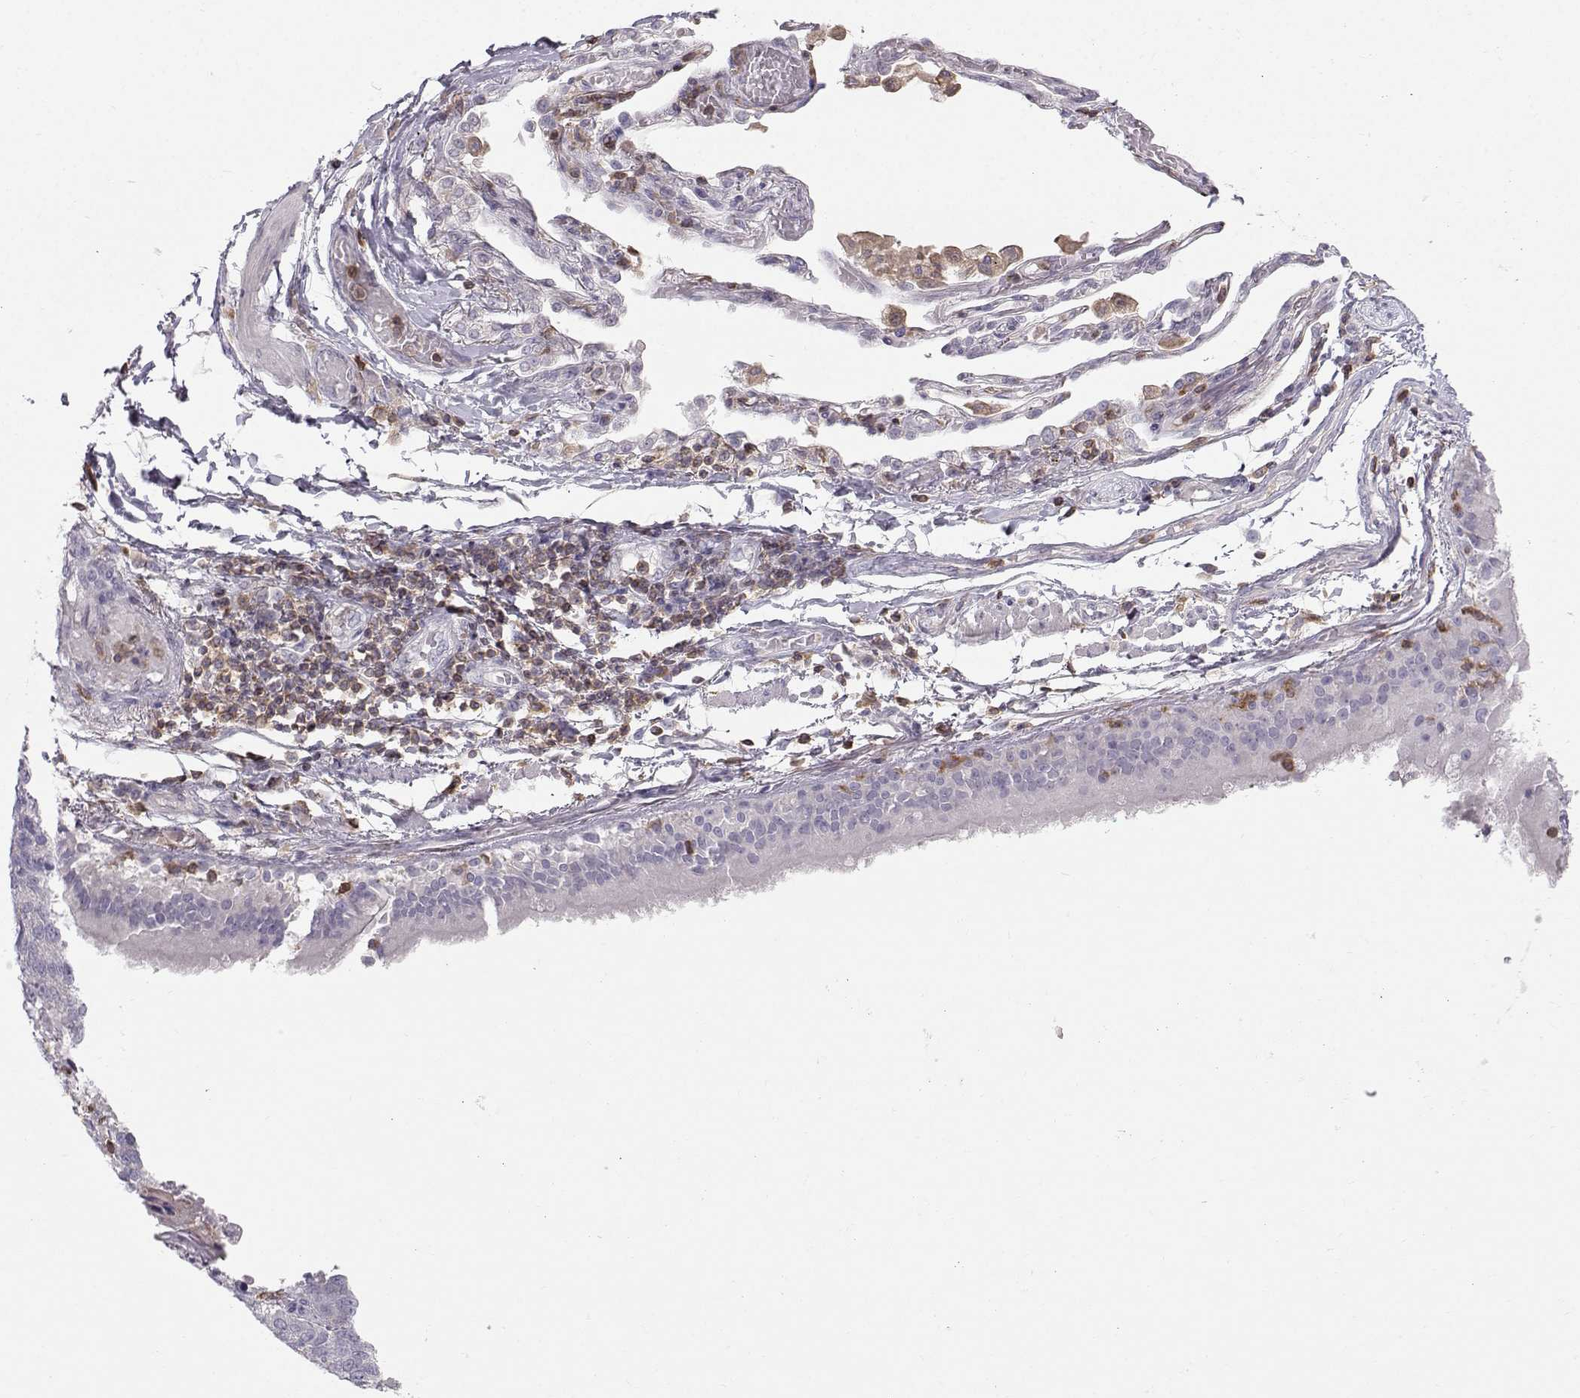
{"staining": {"intensity": "negative", "quantity": "none", "location": "none"}, "tissue": "lung cancer", "cell_type": "Tumor cells", "image_type": "cancer", "snomed": [{"axis": "morphology", "description": "Squamous cell carcinoma, NOS"}, {"axis": "topography", "description": "Lung"}], "caption": "An IHC image of lung cancer is shown. There is no staining in tumor cells of lung cancer. The staining was performed using DAB (3,3'-diaminobenzidine) to visualize the protein expression in brown, while the nuclei were stained in blue with hematoxylin (Magnification: 20x).", "gene": "ZBTB32", "patient": {"sex": "male", "age": 73}}